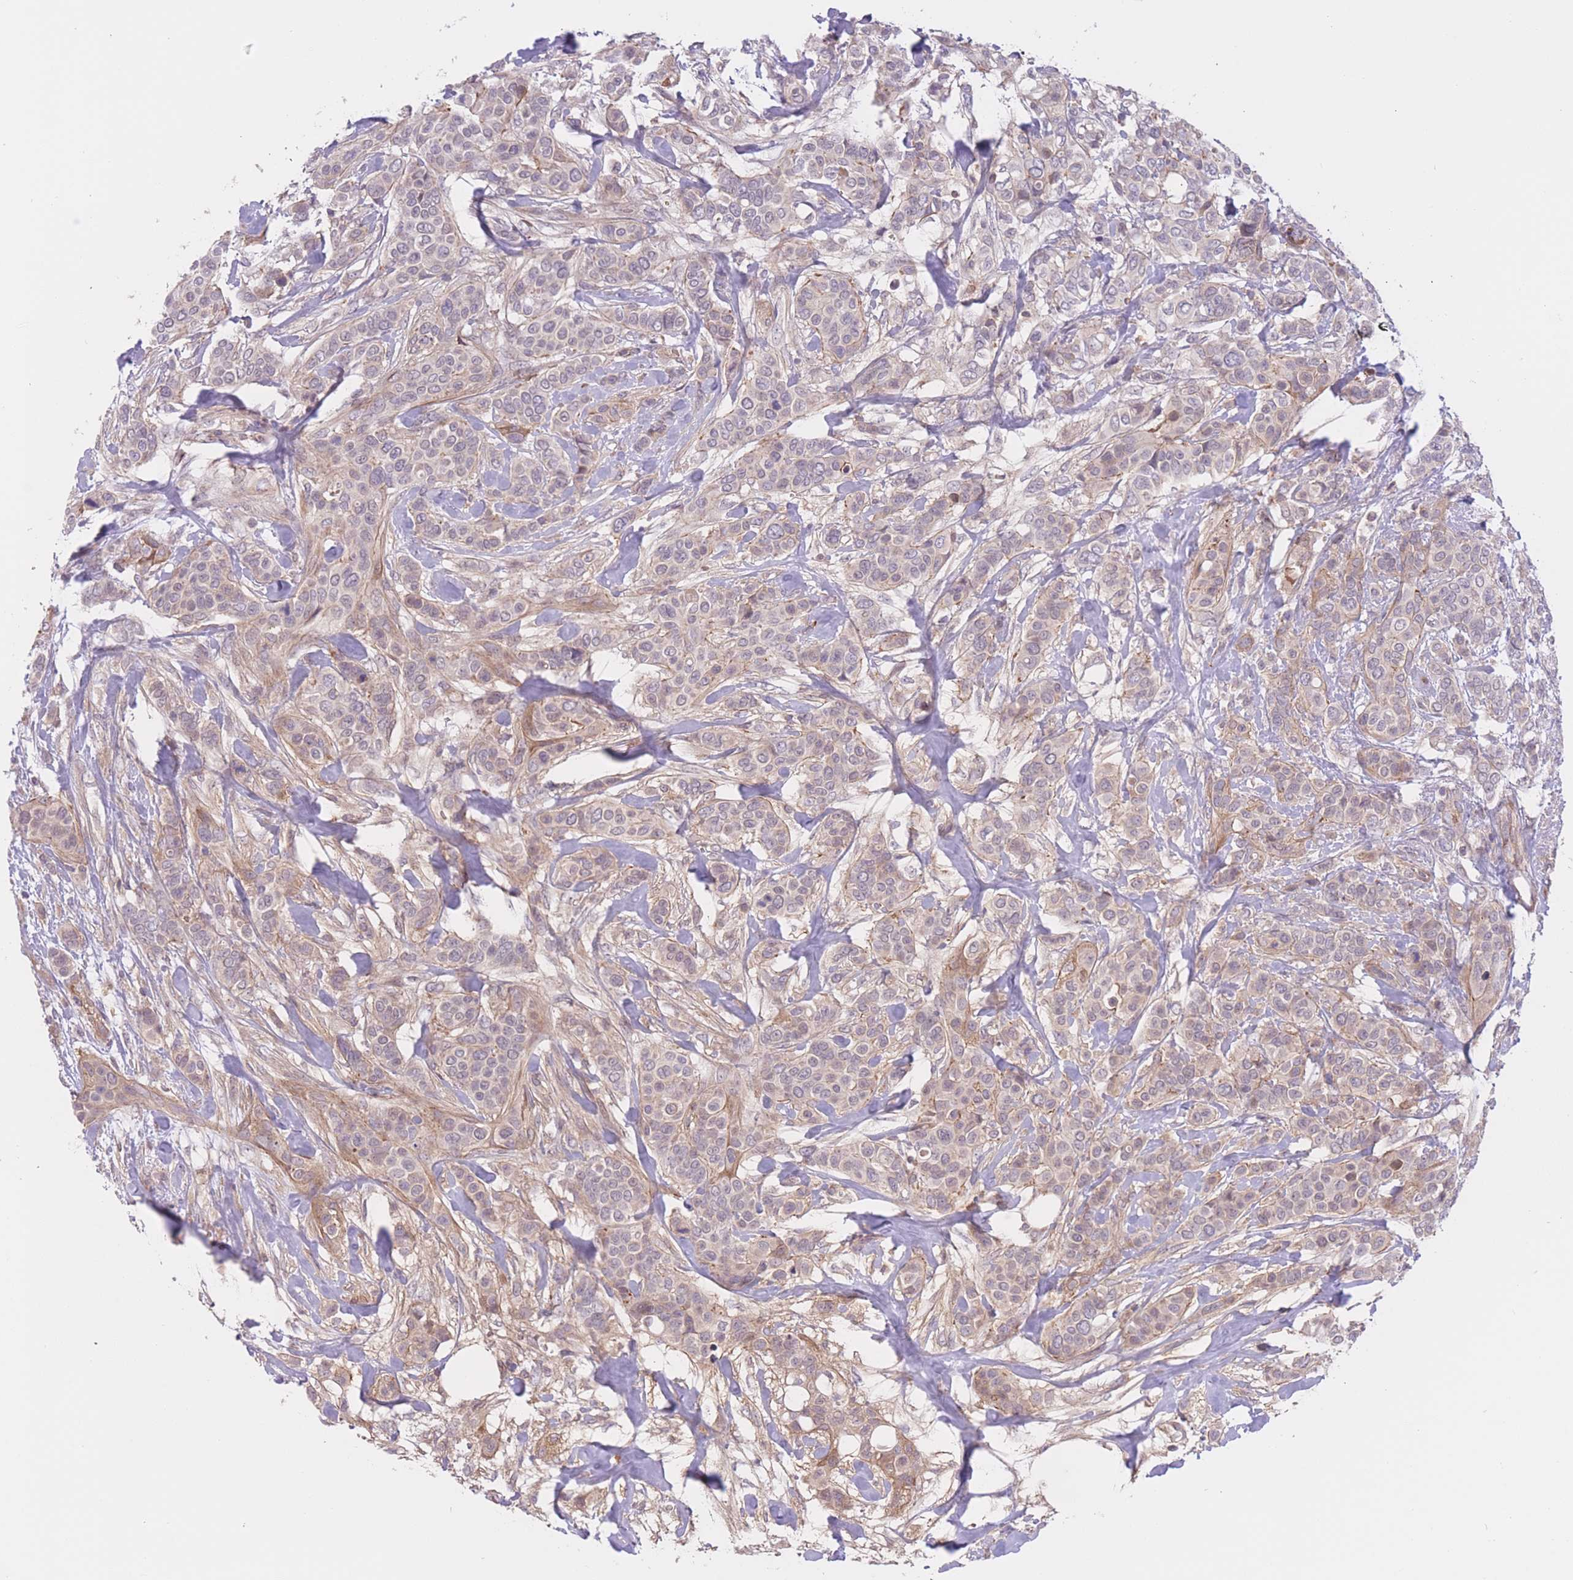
{"staining": {"intensity": "weak", "quantity": "<25%", "location": "nuclear"}, "tissue": "breast cancer", "cell_type": "Tumor cells", "image_type": "cancer", "snomed": [{"axis": "morphology", "description": "Lobular carcinoma"}, {"axis": "topography", "description": "Breast"}], "caption": "High magnification brightfield microscopy of lobular carcinoma (breast) stained with DAB (3,3'-diaminobenzidine) (brown) and counterstained with hematoxylin (blue): tumor cells show no significant positivity.", "gene": "FUT5", "patient": {"sex": "female", "age": 51}}